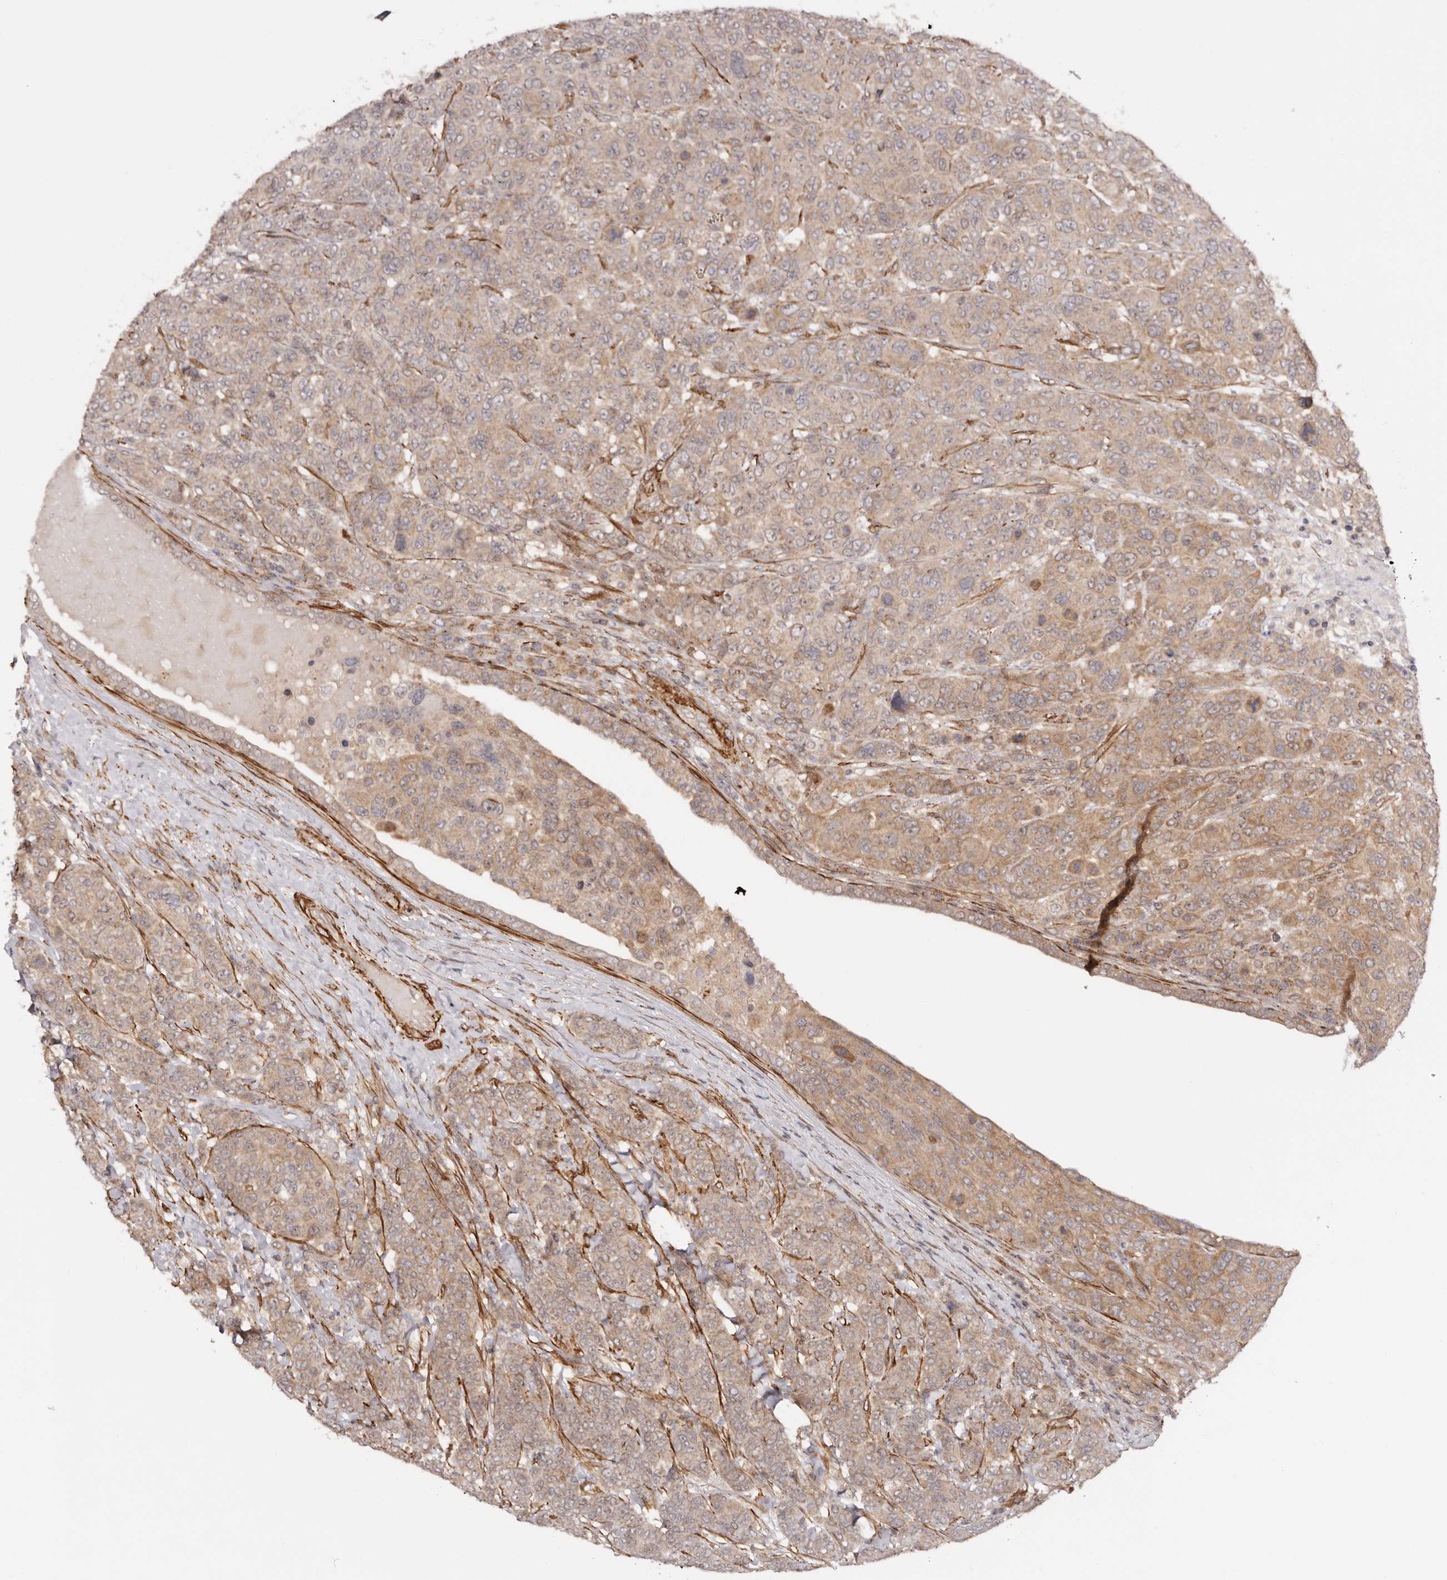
{"staining": {"intensity": "moderate", "quantity": ">75%", "location": "cytoplasmic/membranous"}, "tissue": "breast cancer", "cell_type": "Tumor cells", "image_type": "cancer", "snomed": [{"axis": "morphology", "description": "Duct carcinoma"}, {"axis": "topography", "description": "Breast"}], "caption": "Tumor cells reveal moderate cytoplasmic/membranous expression in approximately >75% of cells in breast cancer (intraductal carcinoma).", "gene": "MICAL2", "patient": {"sex": "female", "age": 37}}